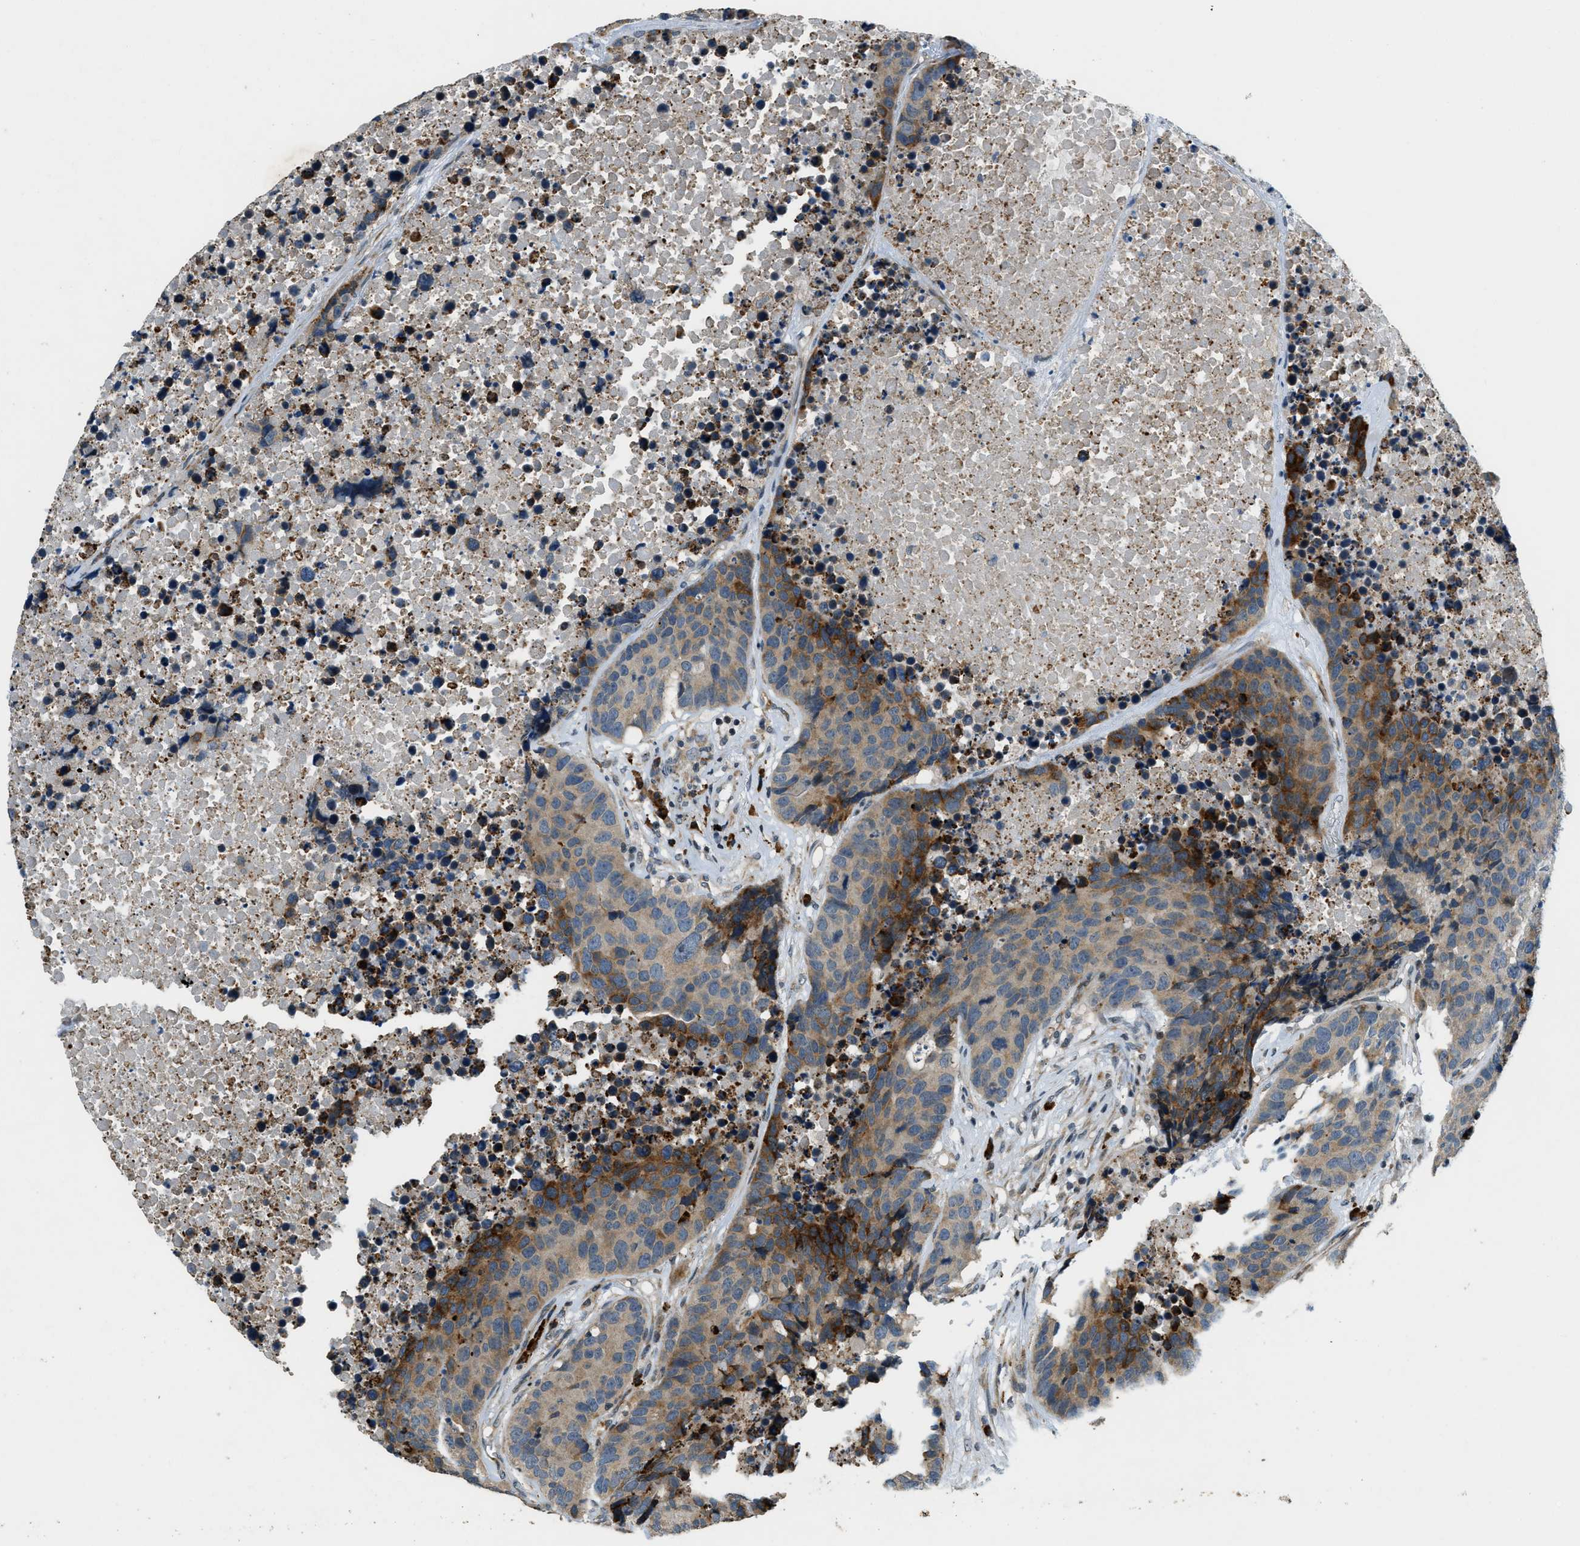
{"staining": {"intensity": "strong", "quantity": "25%-75%", "location": "cytoplasmic/membranous"}, "tissue": "carcinoid", "cell_type": "Tumor cells", "image_type": "cancer", "snomed": [{"axis": "morphology", "description": "Carcinoid, malignant, NOS"}, {"axis": "topography", "description": "Lung"}], "caption": "Carcinoid tissue reveals strong cytoplasmic/membranous staining in approximately 25%-75% of tumor cells, visualized by immunohistochemistry. (DAB (3,3'-diaminobenzidine) = brown stain, brightfield microscopy at high magnification).", "gene": "HERC2", "patient": {"sex": "male", "age": 60}}